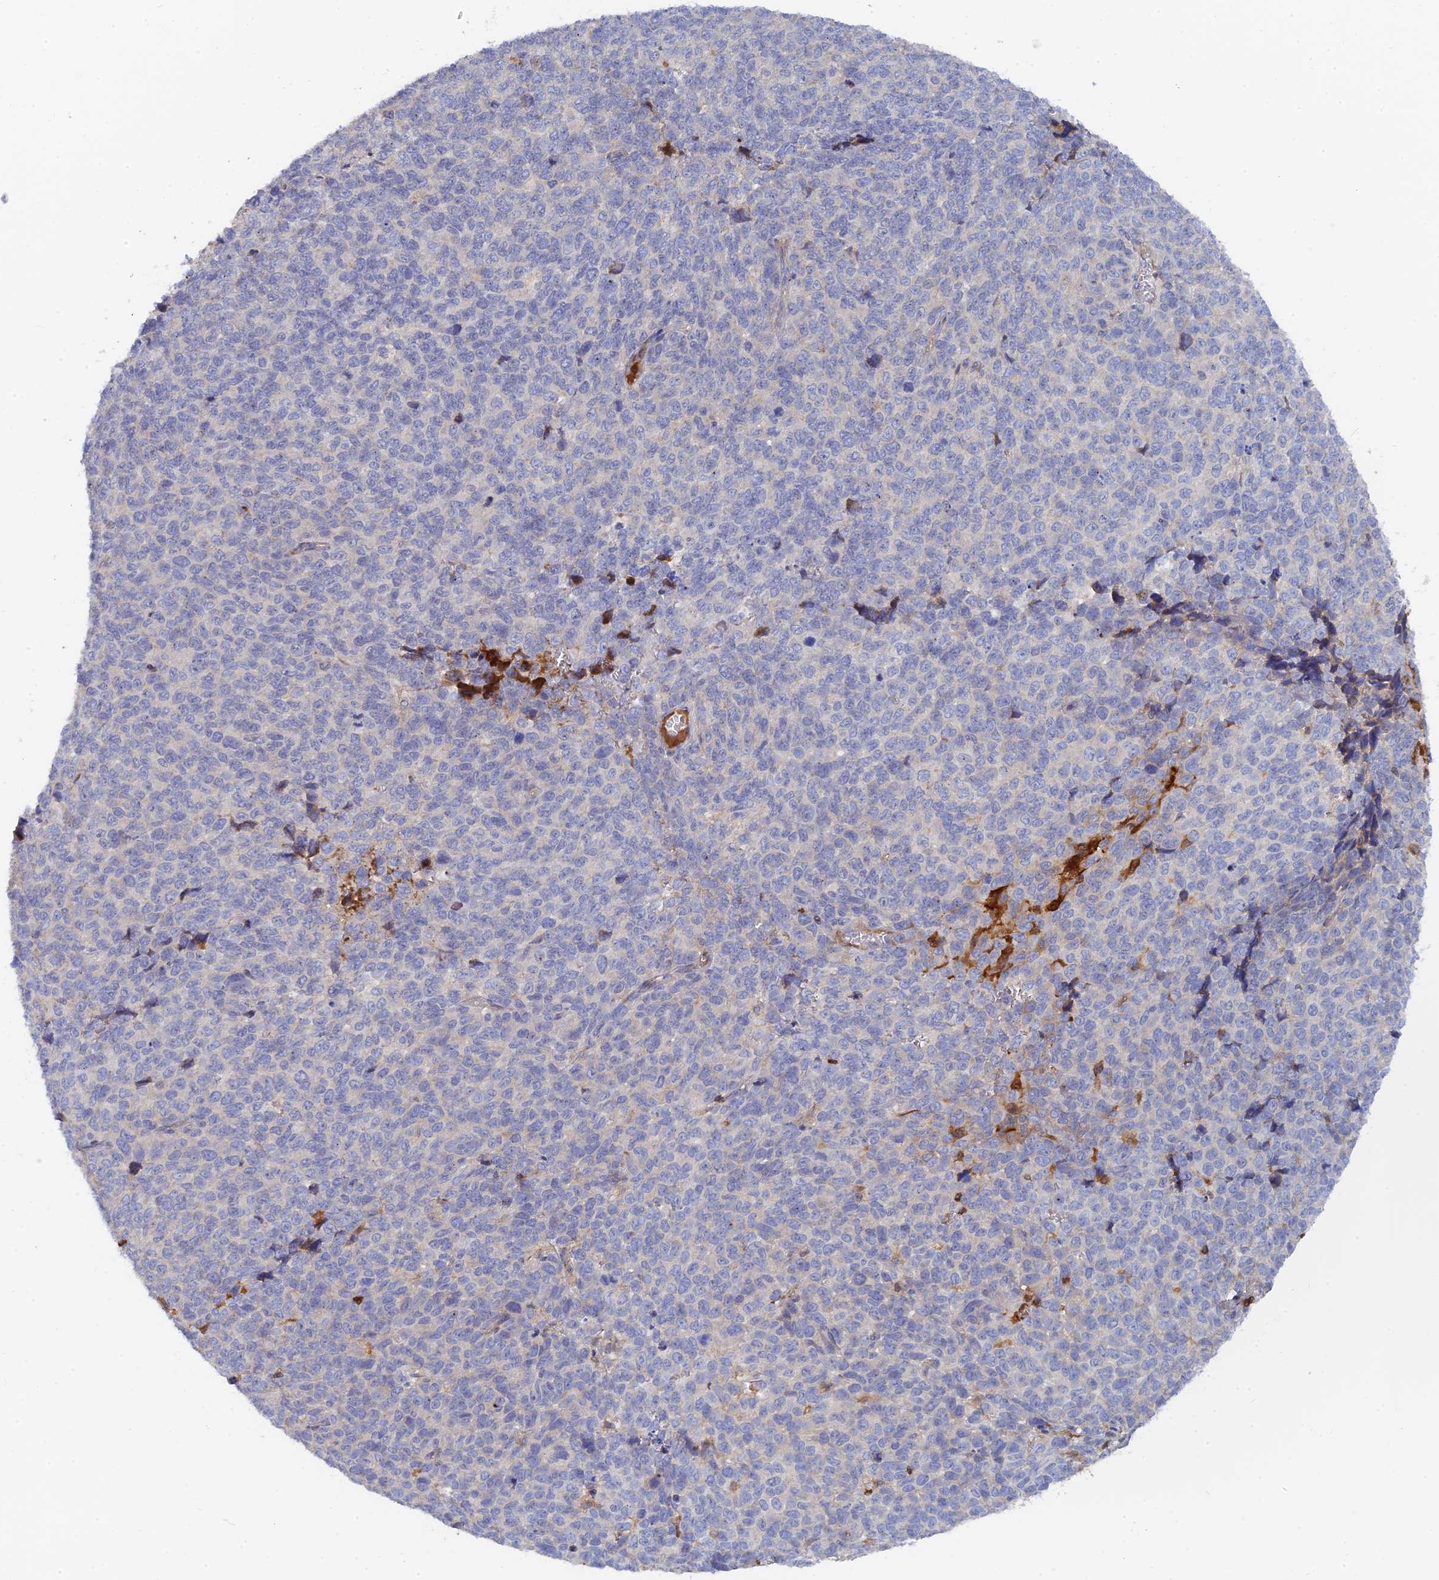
{"staining": {"intensity": "negative", "quantity": "none", "location": "none"}, "tissue": "melanoma", "cell_type": "Tumor cells", "image_type": "cancer", "snomed": [{"axis": "morphology", "description": "Malignant melanoma, NOS"}, {"axis": "topography", "description": "Nose, NOS"}], "caption": "IHC image of melanoma stained for a protein (brown), which demonstrates no expression in tumor cells. The staining is performed using DAB (3,3'-diaminobenzidine) brown chromogen with nuclei counter-stained in using hematoxylin.", "gene": "SPATA5L1", "patient": {"sex": "female", "age": 48}}